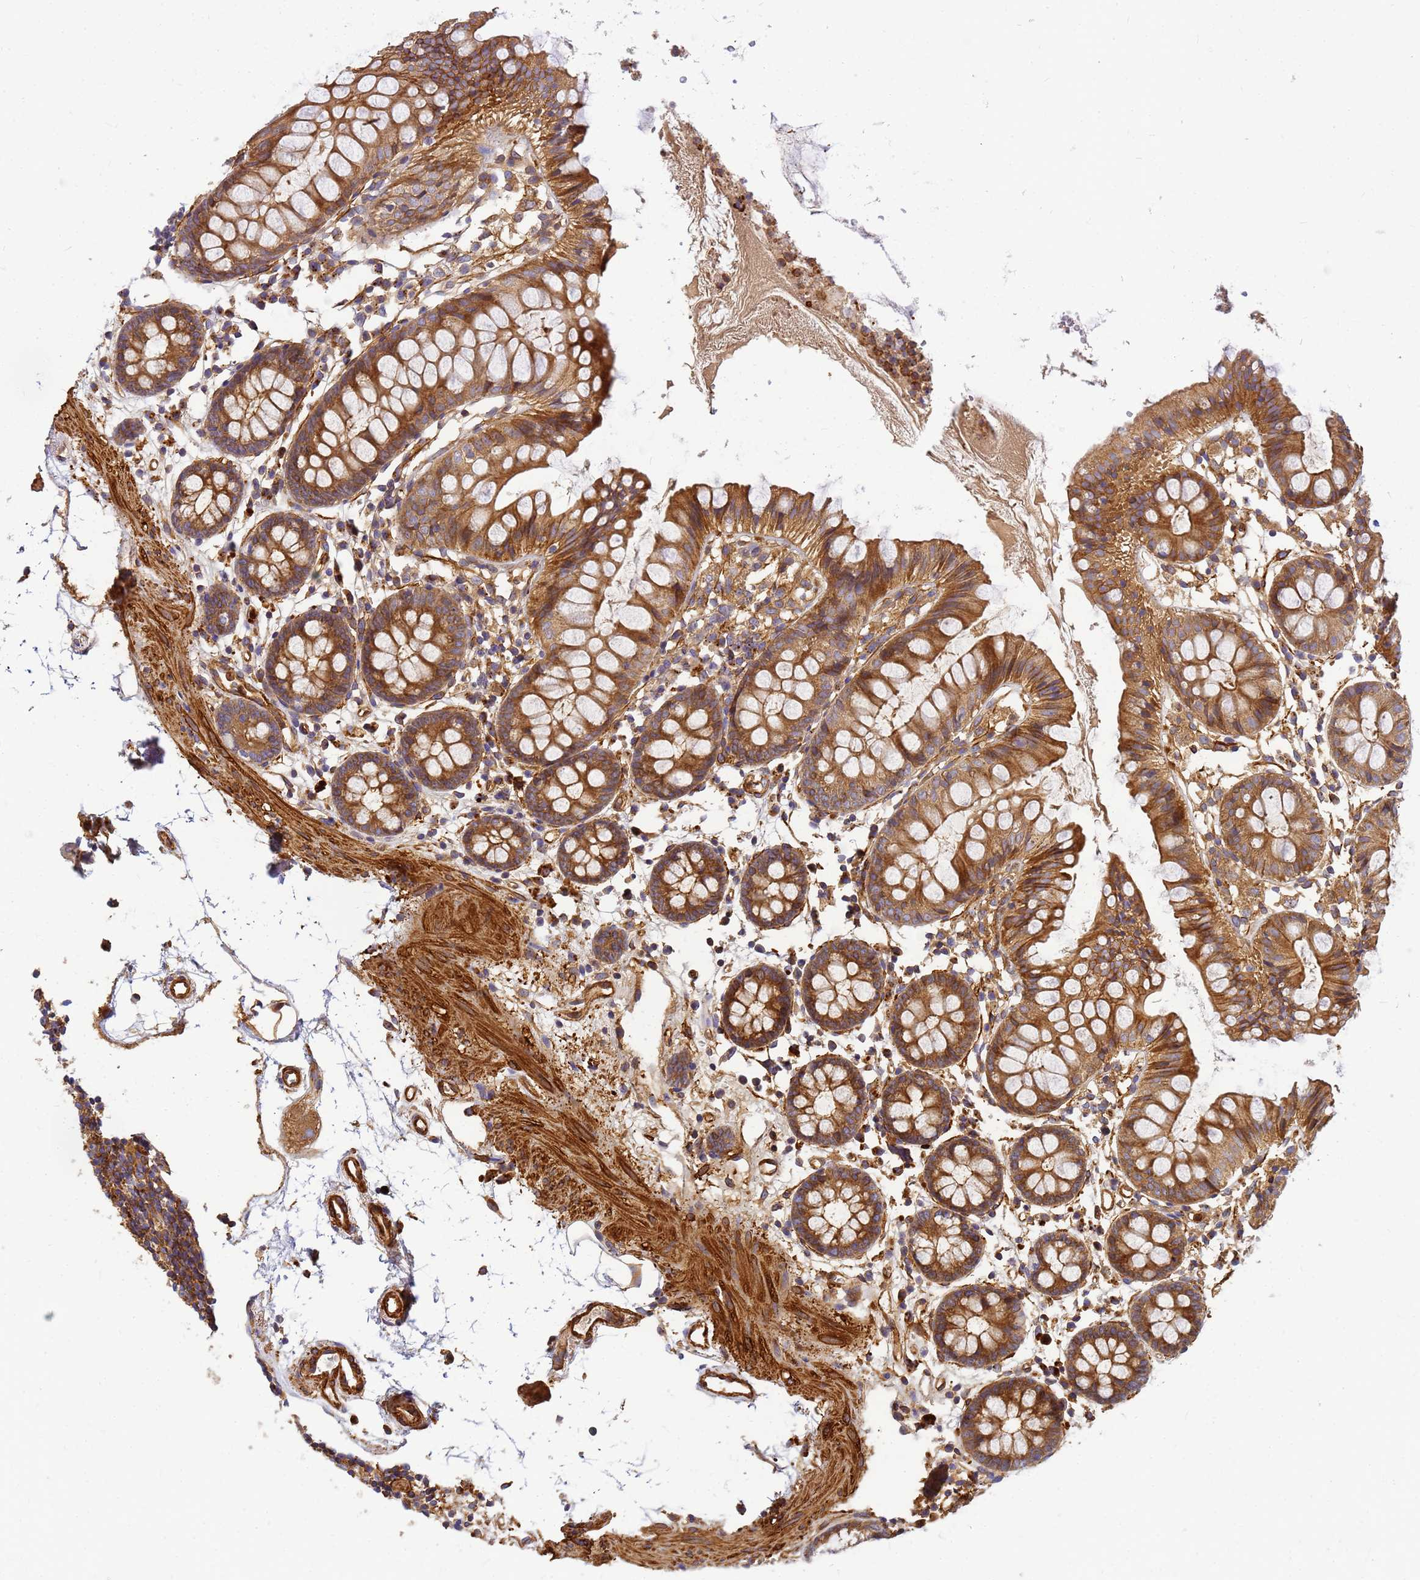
{"staining": {"intensity": "moderate", "quantity": ">75%", "location": "cytoplasmic/membranous"}, "tissue": "colon", "cell_type": "Endothelial cells", "image_type": "normal", "snomed": [{"axis": "morphology", "description": "Normal tissue, NOS"}, {"axis": "topography", "description": "Colon"}], "caption": "Moderate cytoplasmic/membranous expression is appreciated in approximately >75% of endothelial cells in normal colon.", "gene": "C2CD5", "patient": {"sex": "female", "age": 84}}